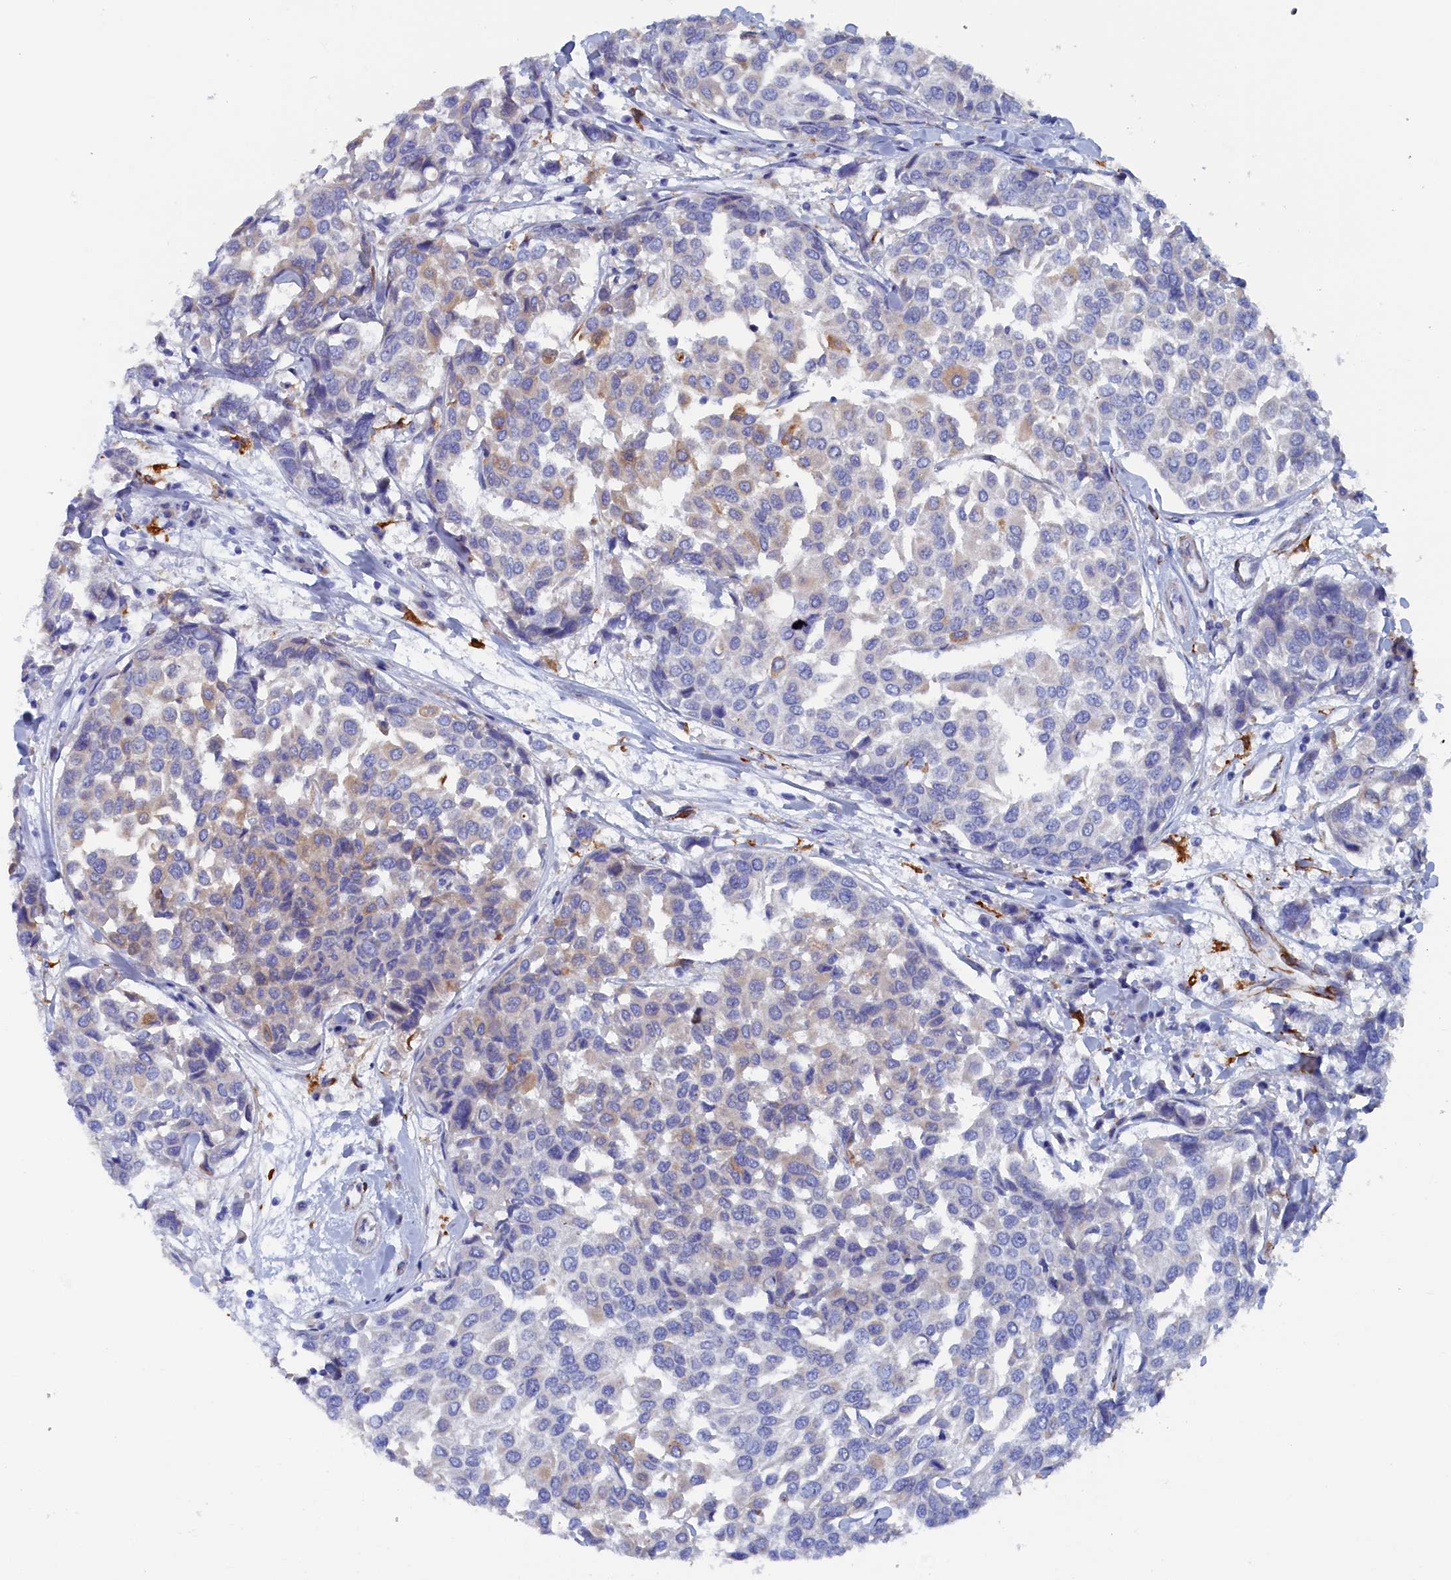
{"staining": {"intensity": "weak", "quantity": "<25%", "location": "cytoplasmic/membranous"}, "tissue": "breast cancer", "cell_type": "Tumor cells", "image_type": "cancer", "snomed": [{"axis": "morphology", "description": "Duct carcinoma"}, {"axis": "topography", "description": "Breast"}], "caption": "A high-resolution photomicrograph shows IHC staining of breast invasive ductal carcinoma, which shows no significant expression in tumor cells.", "gene": "COG7", "patient": {"sex": "female", "age": 55}}